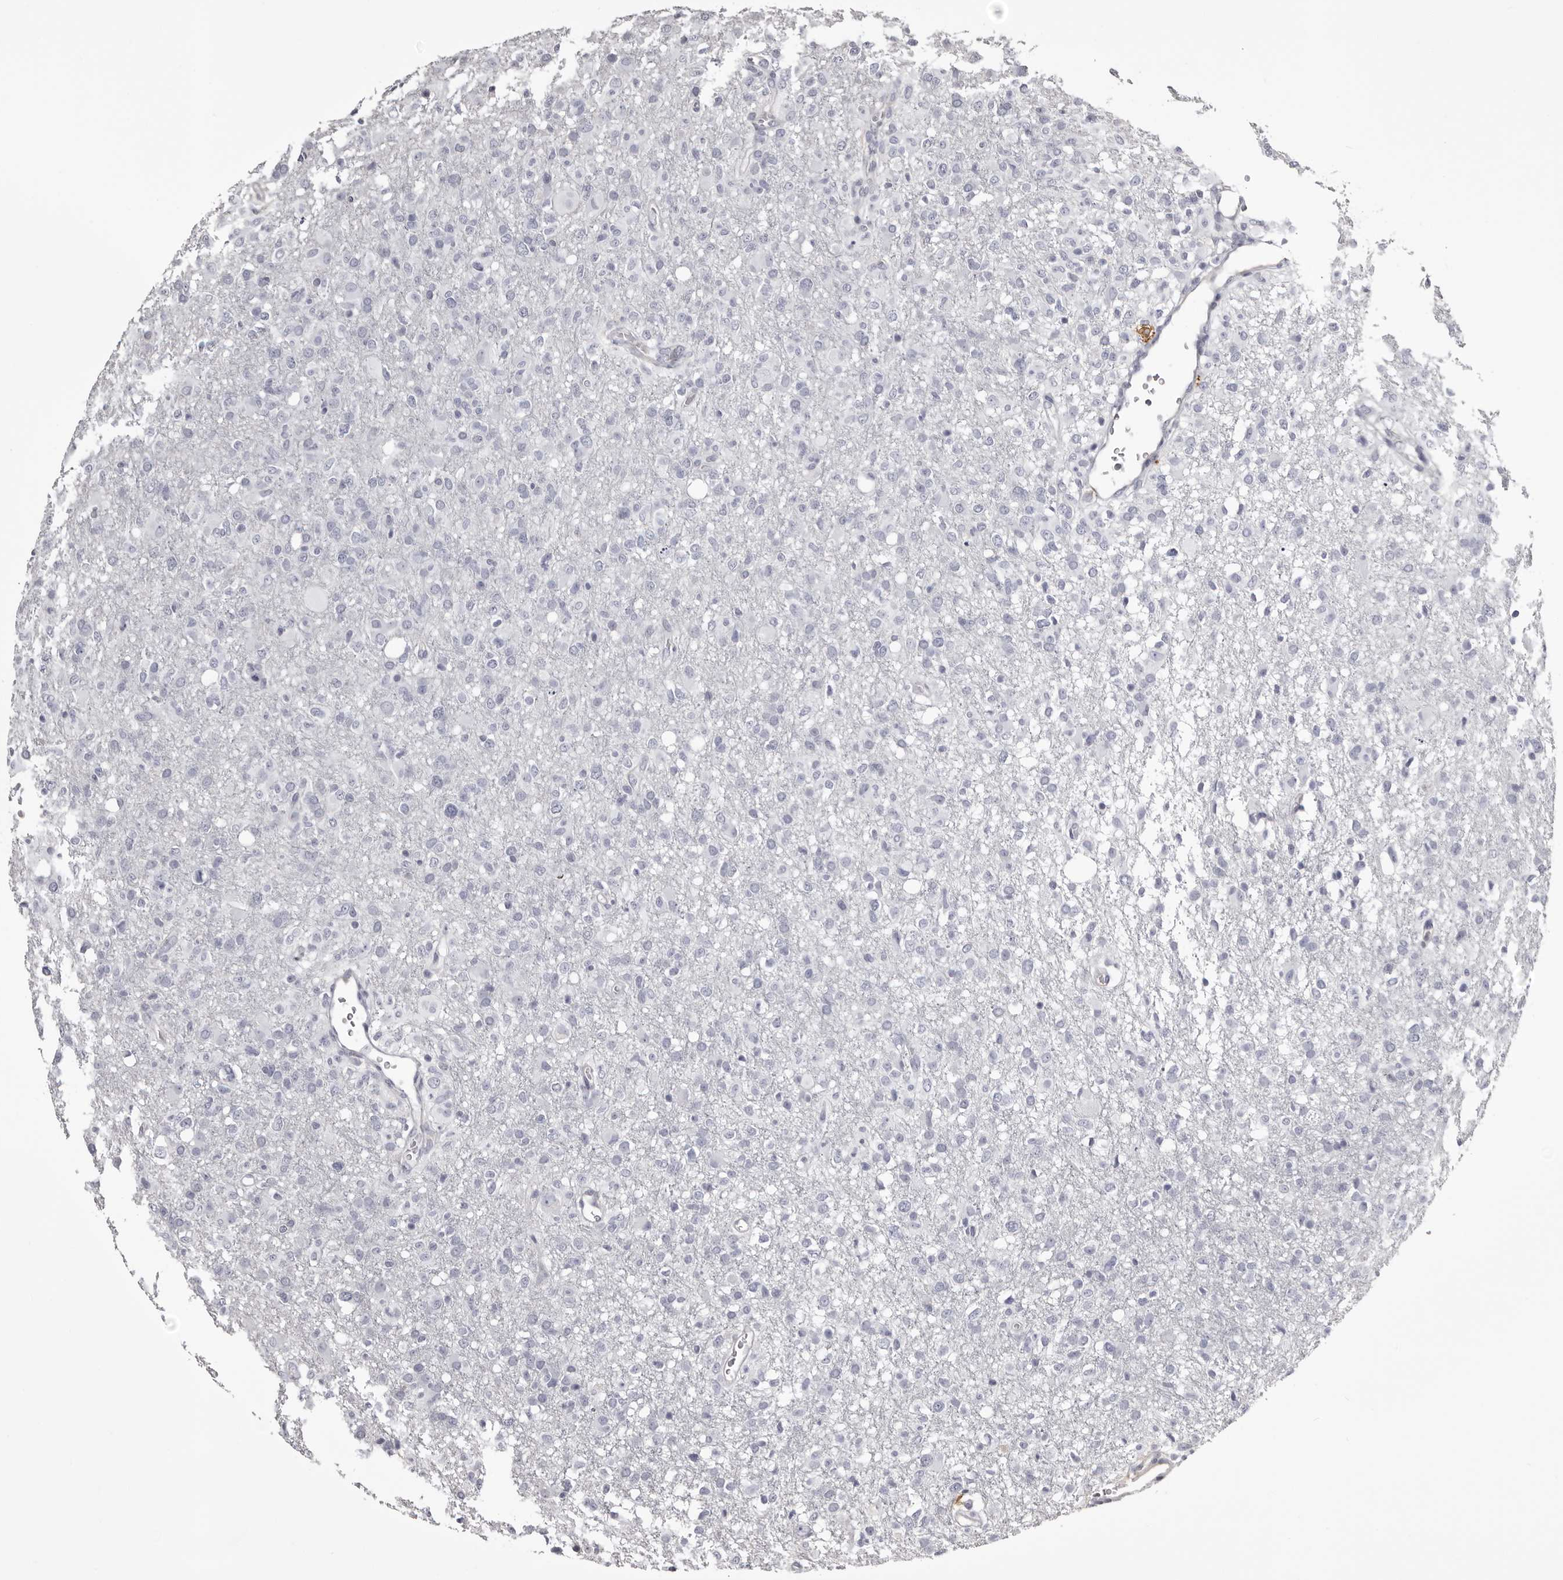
{"staining": {"intensity": "negative", "quantity": "none", "location": "none"}, "tissue": "glioma", "cell_type": "Tumor cells", "image_type": "cancer", "snomed": [{"axis": "morphology", "description": "Glioma, malignant, High grade"}, {"axis": "topography", "description": "Brain"}], "caption": "Photomicrograph shows no protein positivity in tumor cells of malignant high-grade glioma tissue. (Immunohistochemistry, brightfield microscopy, high magnification).", "gene": "LAD1", "patient": {"sex": "female", "age": 57}}